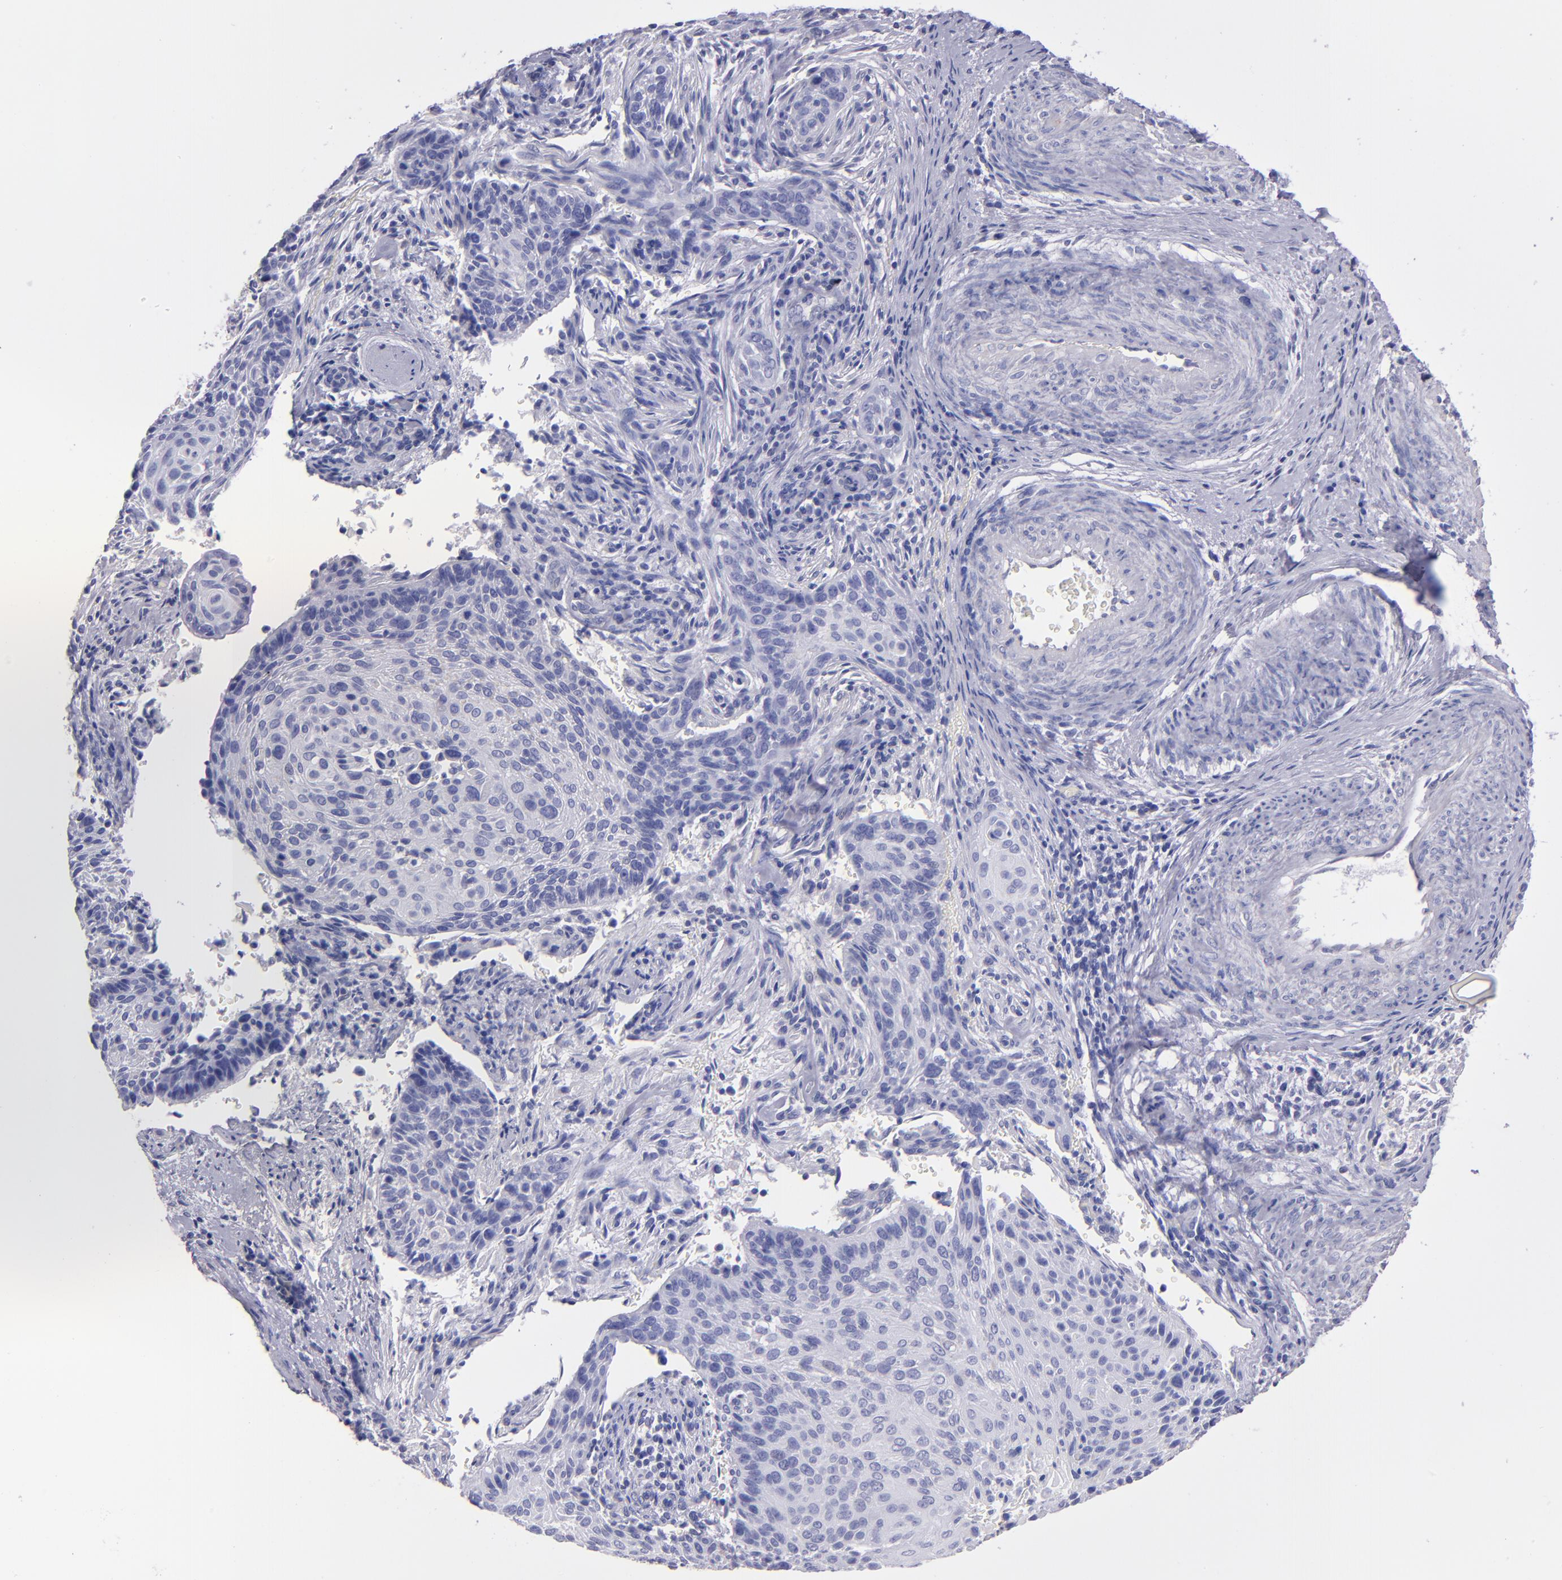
{"staining": {"intensity": "negative", "quantity": "none", "location": "none"}, "tissue": "cervical cancer", "cell_type": "Tumor cells", "image_type": "cancer", "snomed": [{"axis": "morphology", "description": "Squamous cell carcinoma, NOS"}, {"axis": "topography", "description": "Cervix"}], "caption": "High magnification brightfield microscopy of cervical squamous cell carcinoma stained with DAB (brown) and counterstained with hematoxylin (blue): tumor cells show no significant expression. The staining was performed using DAB (3,3'-diaminobenzidine) to visualize the protein expression in brown, while the nuclei were stained in blue with hematoxylin (Magnification: 20x).", "gene": "TG", "patient": {"sex": "female", "age": 33}}